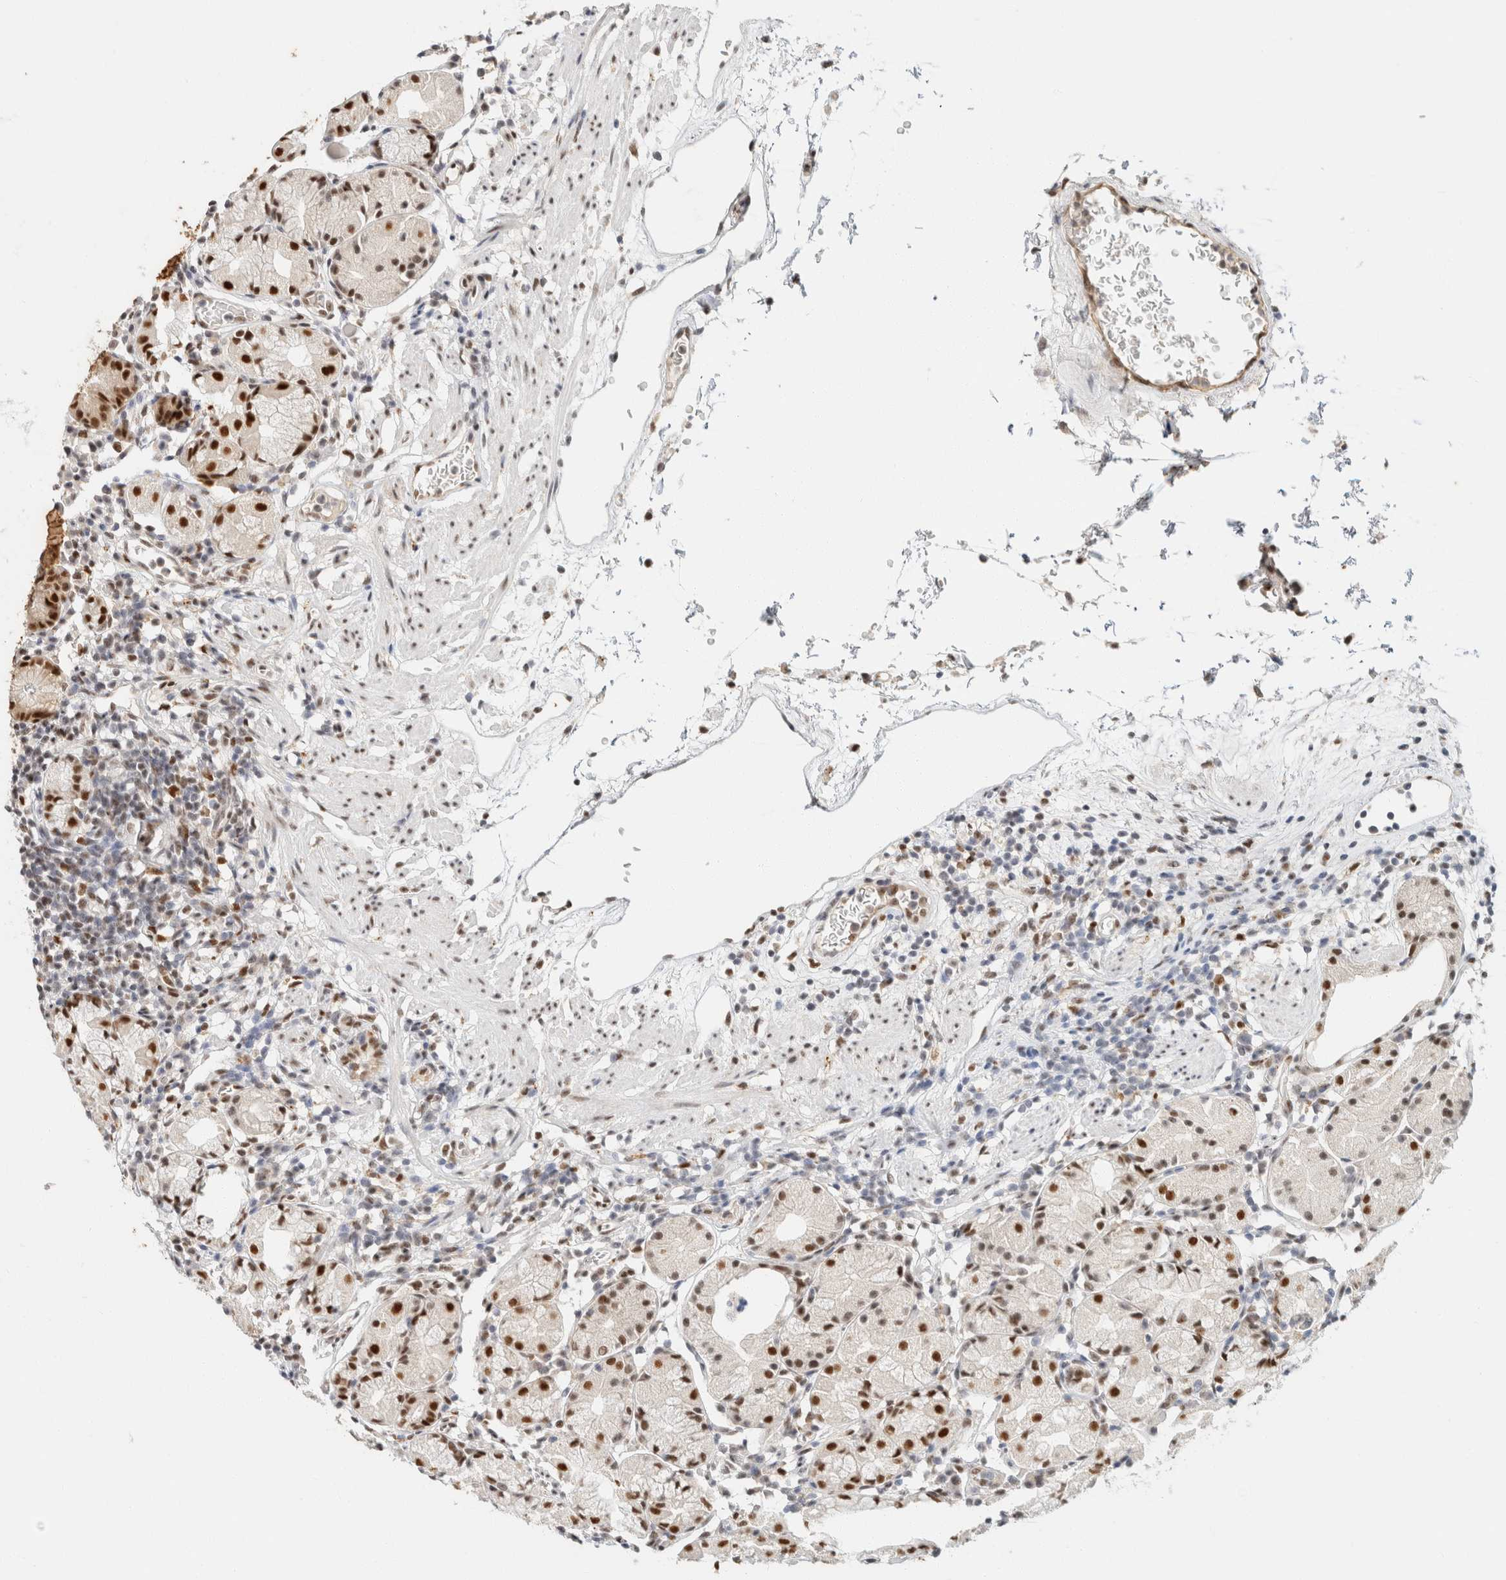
{"staining": {"intensity": "strong", "quantity": "25%-75%", "location": "cytoplasmic/membranous,nuclear"}, "tissue": "stomach", "cell_type": "Glandular cells", "image_type": "normal", "snomed": [{"axis": "morphology", "description": "Normal tissue, NOS"}, {"axis": "topography", "description": "Stomach"}, {"axis": "topography", "description": "Stomach, lower"}], "caption": "Protein staining of normal stomach demonstrates strong cytoplasmic/membranous,nuclear staining in about 25%-75% of glandular cells. The staining is performed using DAB brown chromogen to label protein expression. The nuclei are counter-stained blue using hematoxylin.", "gene": "ZNF768", "patient": {"sex": "female", "age": 75}}